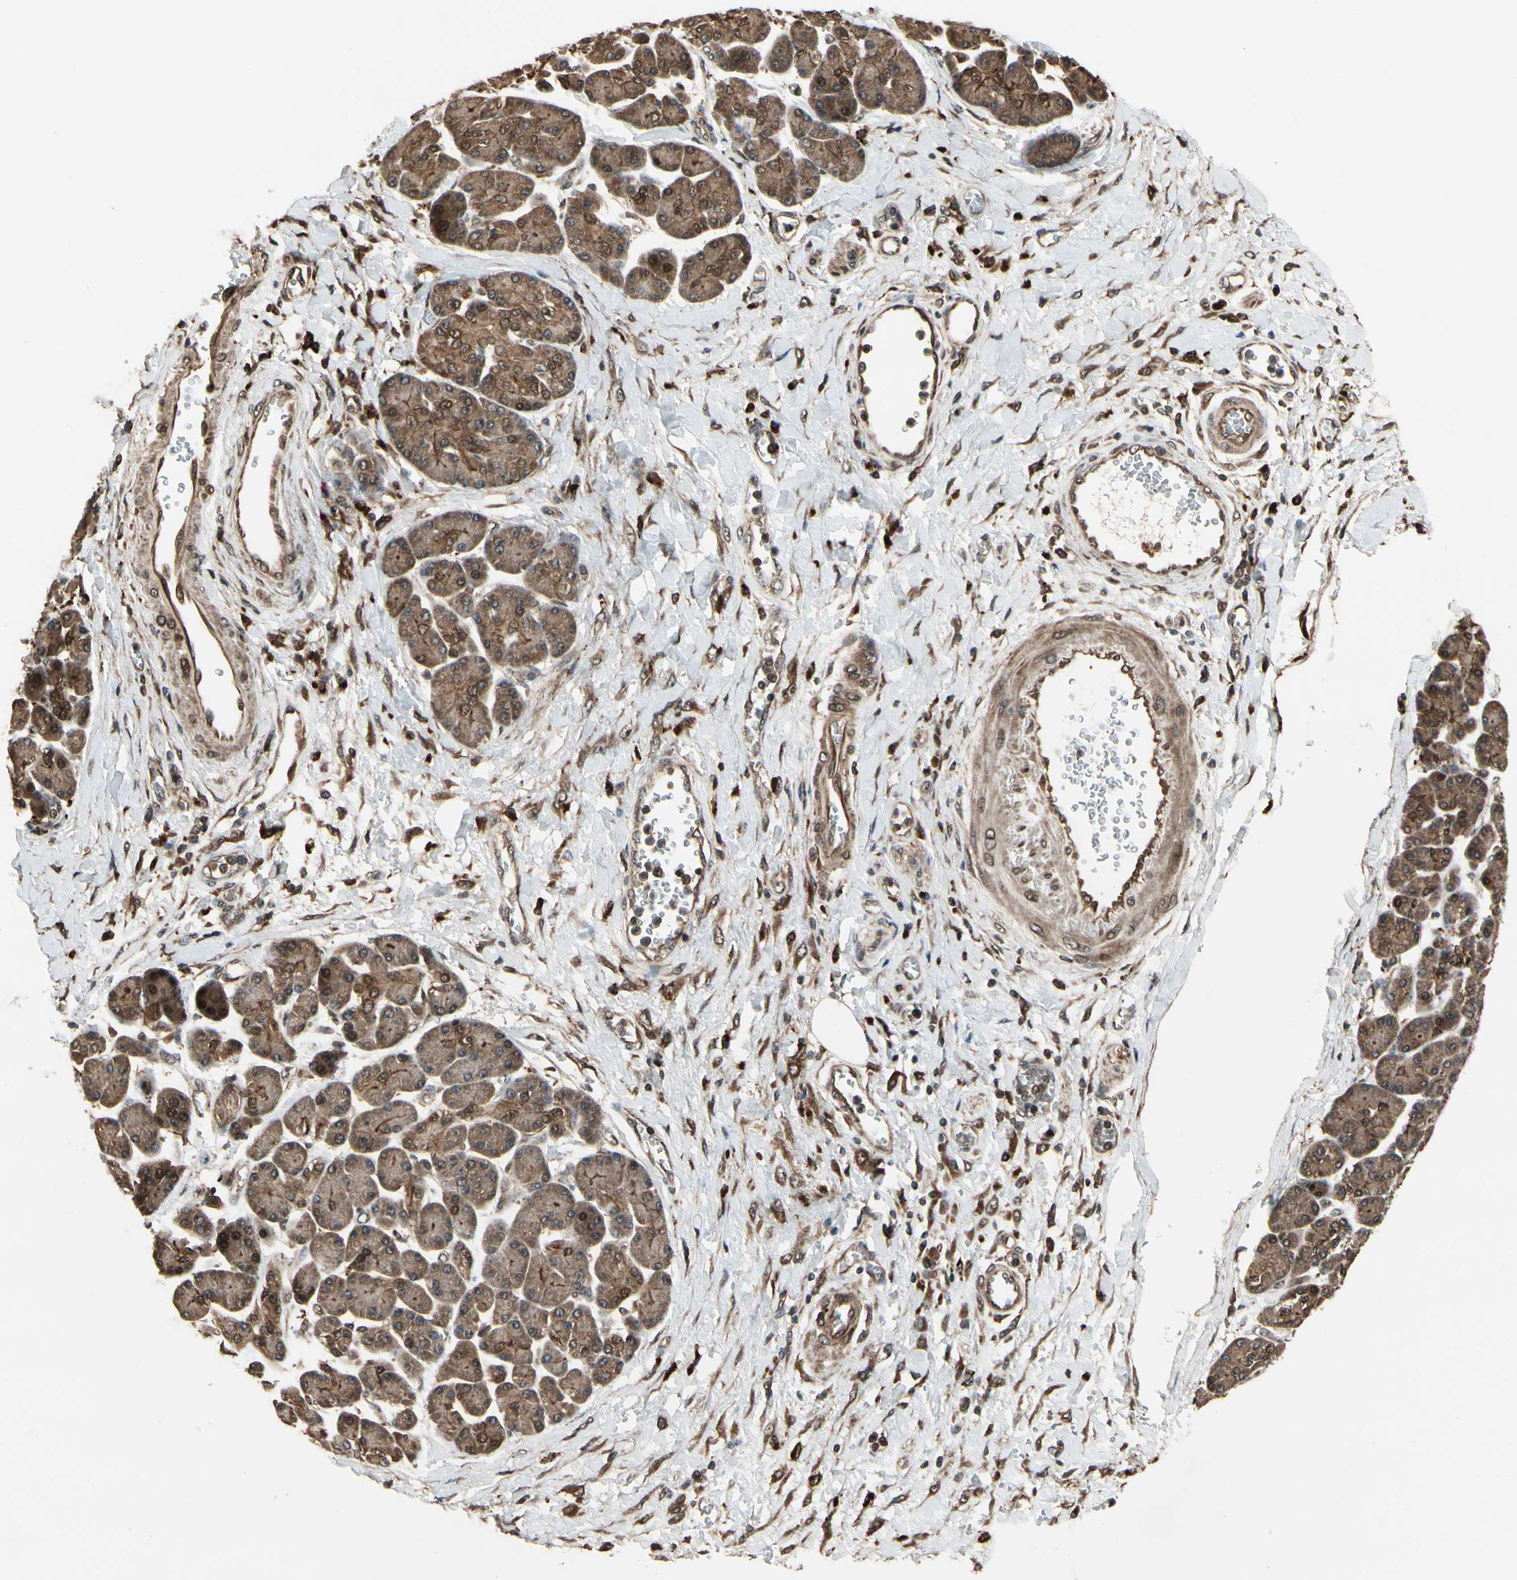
{"staining": {"intensity": "moderate", "quantity": "25%-75%", "location": "cytoplasmic/membranous,nuclear"}, "tissue": "pancreatic cancer", "cell_type": "Tumor cells", "image_type": "cancer", "snomed": [{"axis": "morphology", "description": "Adenocarcinoma, NOS"}, {"axis": "topography", "description": "Pancreas"}], "caption": "This is a histology image of IHC staining of pancreatic cancer (adenocarcinoma), which shows moderate positivity in the cytoplasmic/membranous and nuclear of tumor cells.", "gene": "CSF1R", "patient": {"sex": "female", "age": 70}}